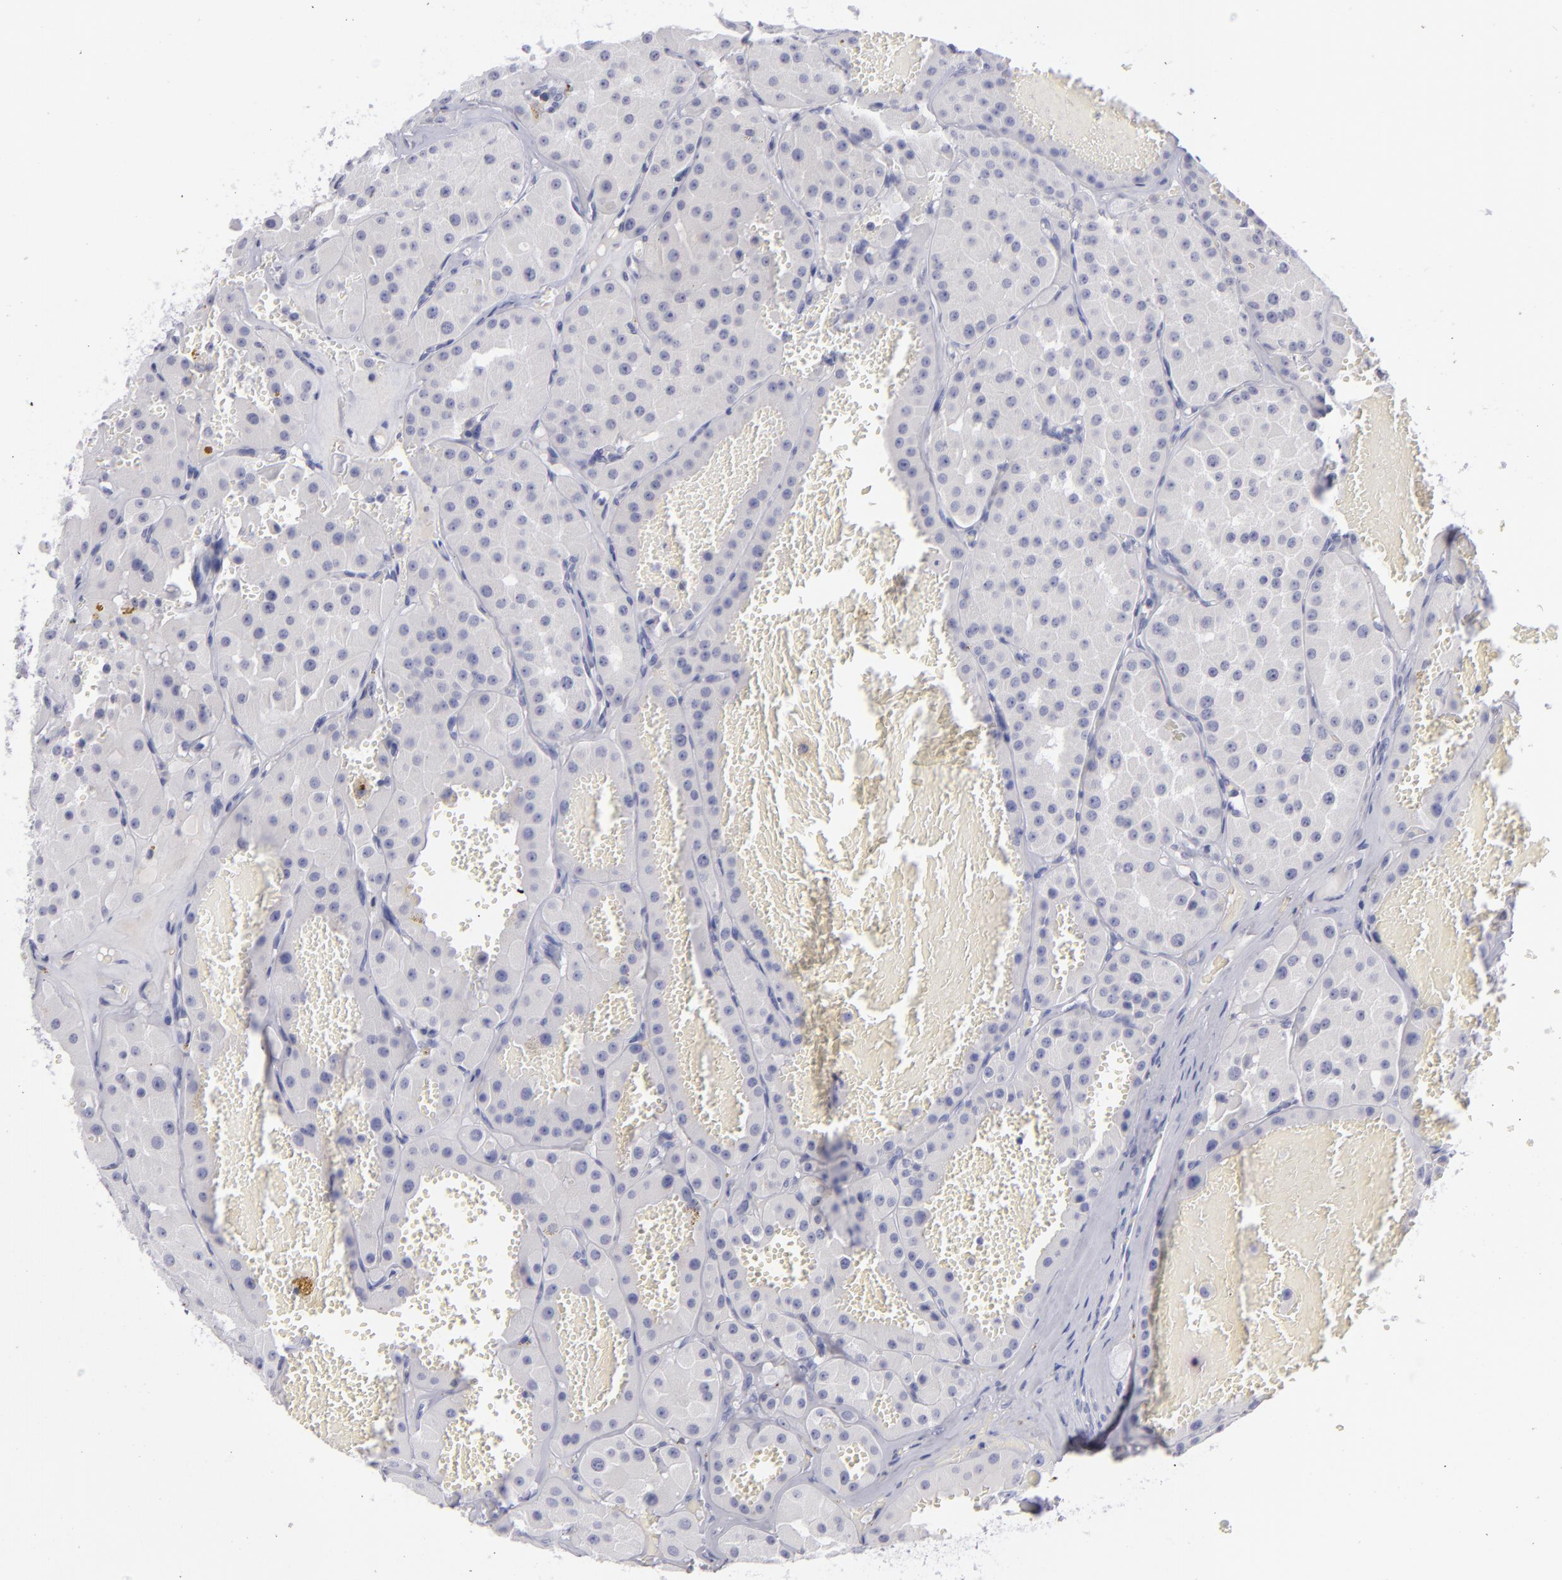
{"staining": {"intensity": "negative", "quantity": "none", "location": "none"}, "tissue": "renal cancer", "cell_type": "Tumor cells", "image_type": "cancer", "snomed": [{"axis": "morphology", "description": "Adenocarcinoma, uncertain malignant potential"}, {"axis": "topography", "description": "Kidney"}], "caption": "This photomicrograph is of renal cancer (adenocarcinoma,  uncertain malignant potential) stained with immunohistochemistry to label a protein in brown with the nuclei are counter-stained blue. There is no staining in tumor cells.", "gene": "ITGB4", "patient": {"sex": "male", "age": 63}}